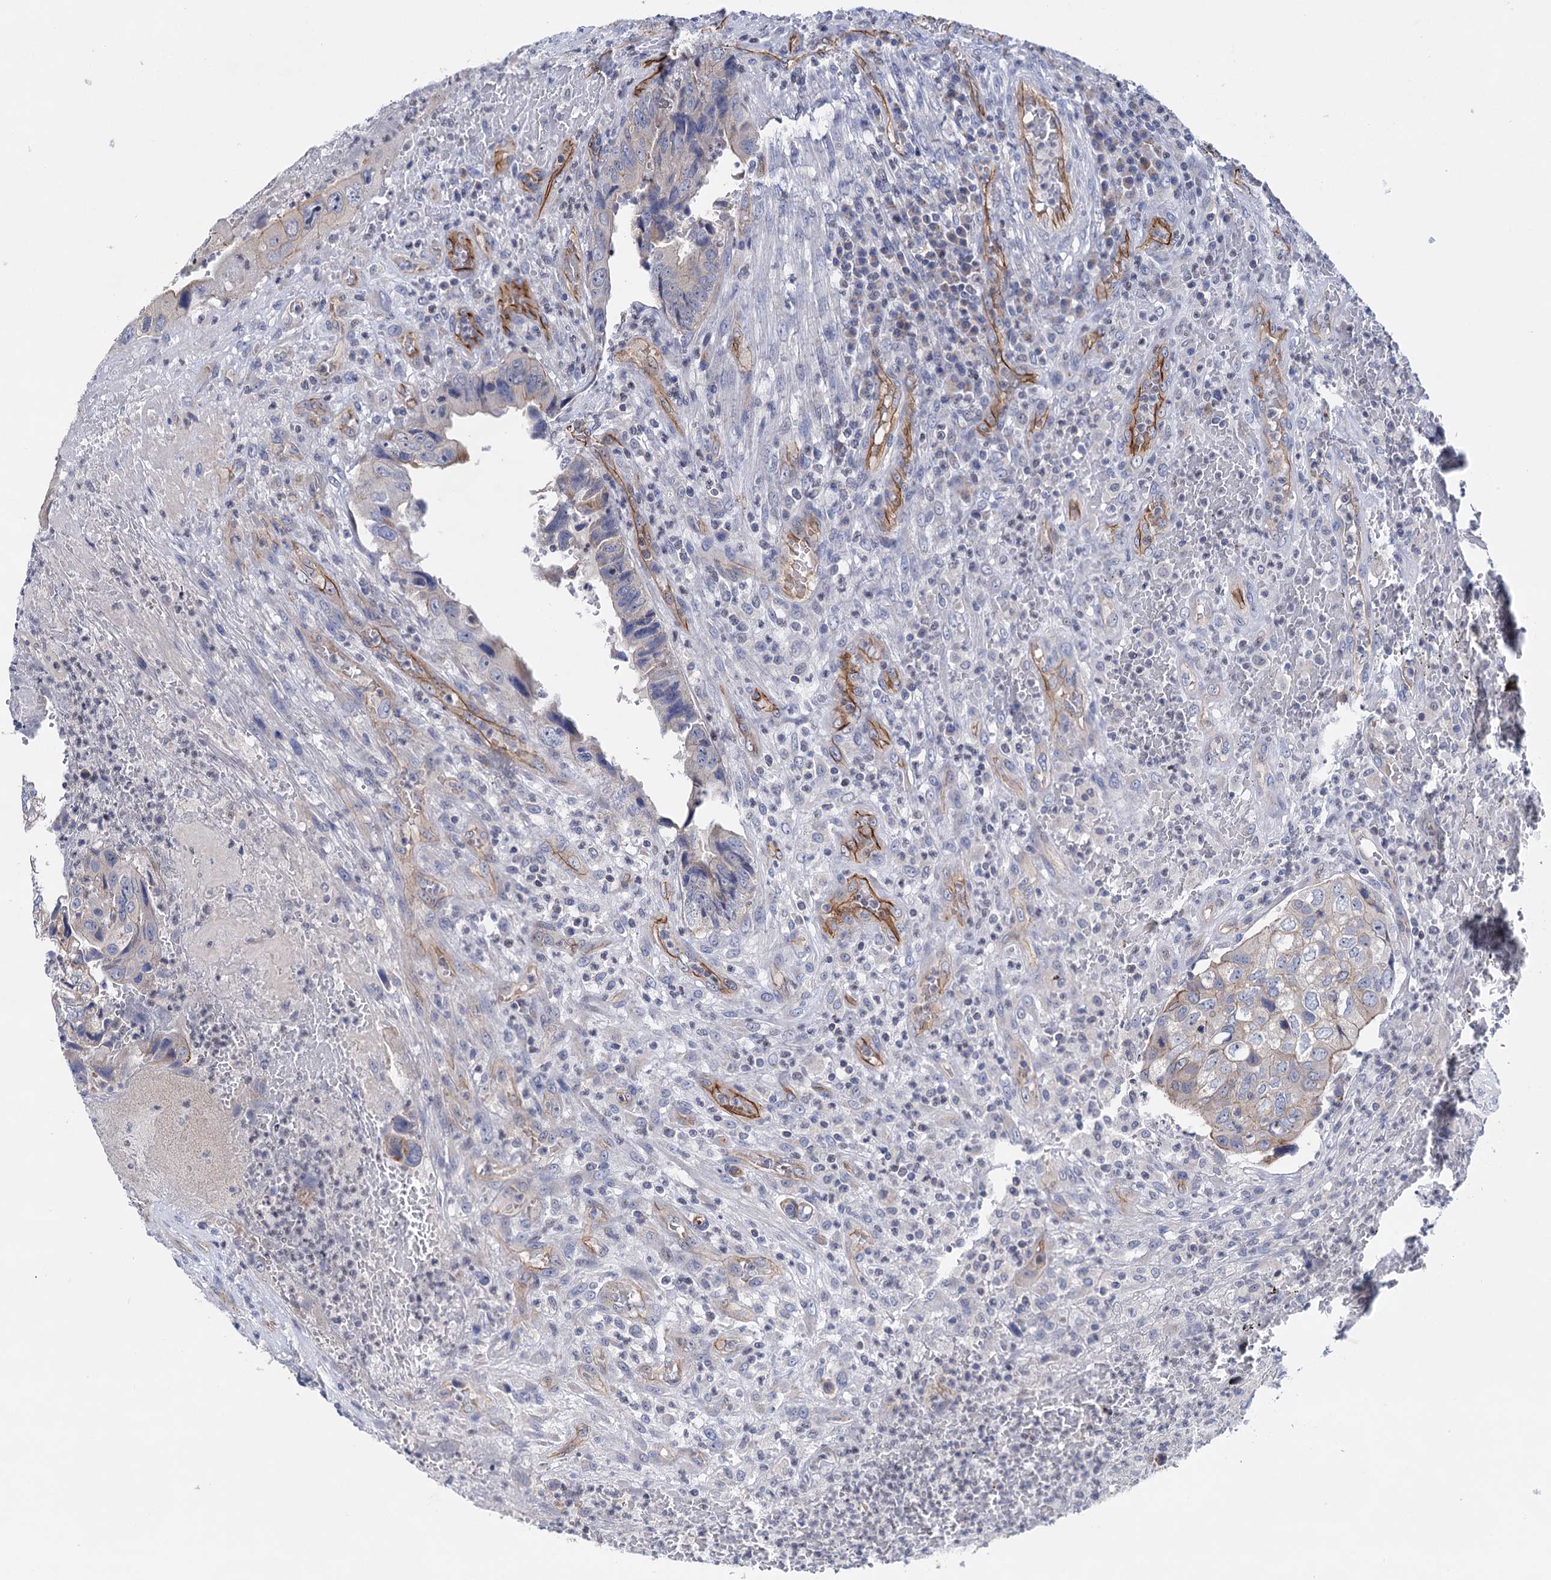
{"staining": {"intensity": "weak", "quantity": "<25%", "location": "cytoplasmic/membranous"}, "tissue": "colorectal cancer", "cell_type": "Tumor cells", "image_type": "cancer", "snomed": [{"axis": "morphology", "description": "Adenocarcinoma, NOS"}, {"axis": "topography", "description": "Colon"}], "caption": "Immunohistochemistry micrograph of neoplastic tissue: colorectal cancer stained with DAB (3,3'-diaminobenzidine) exhibits no significant protein staining in tumor cells.", "gene": "ABLIM1", "patient": {"sex": "female", "age": 67}}